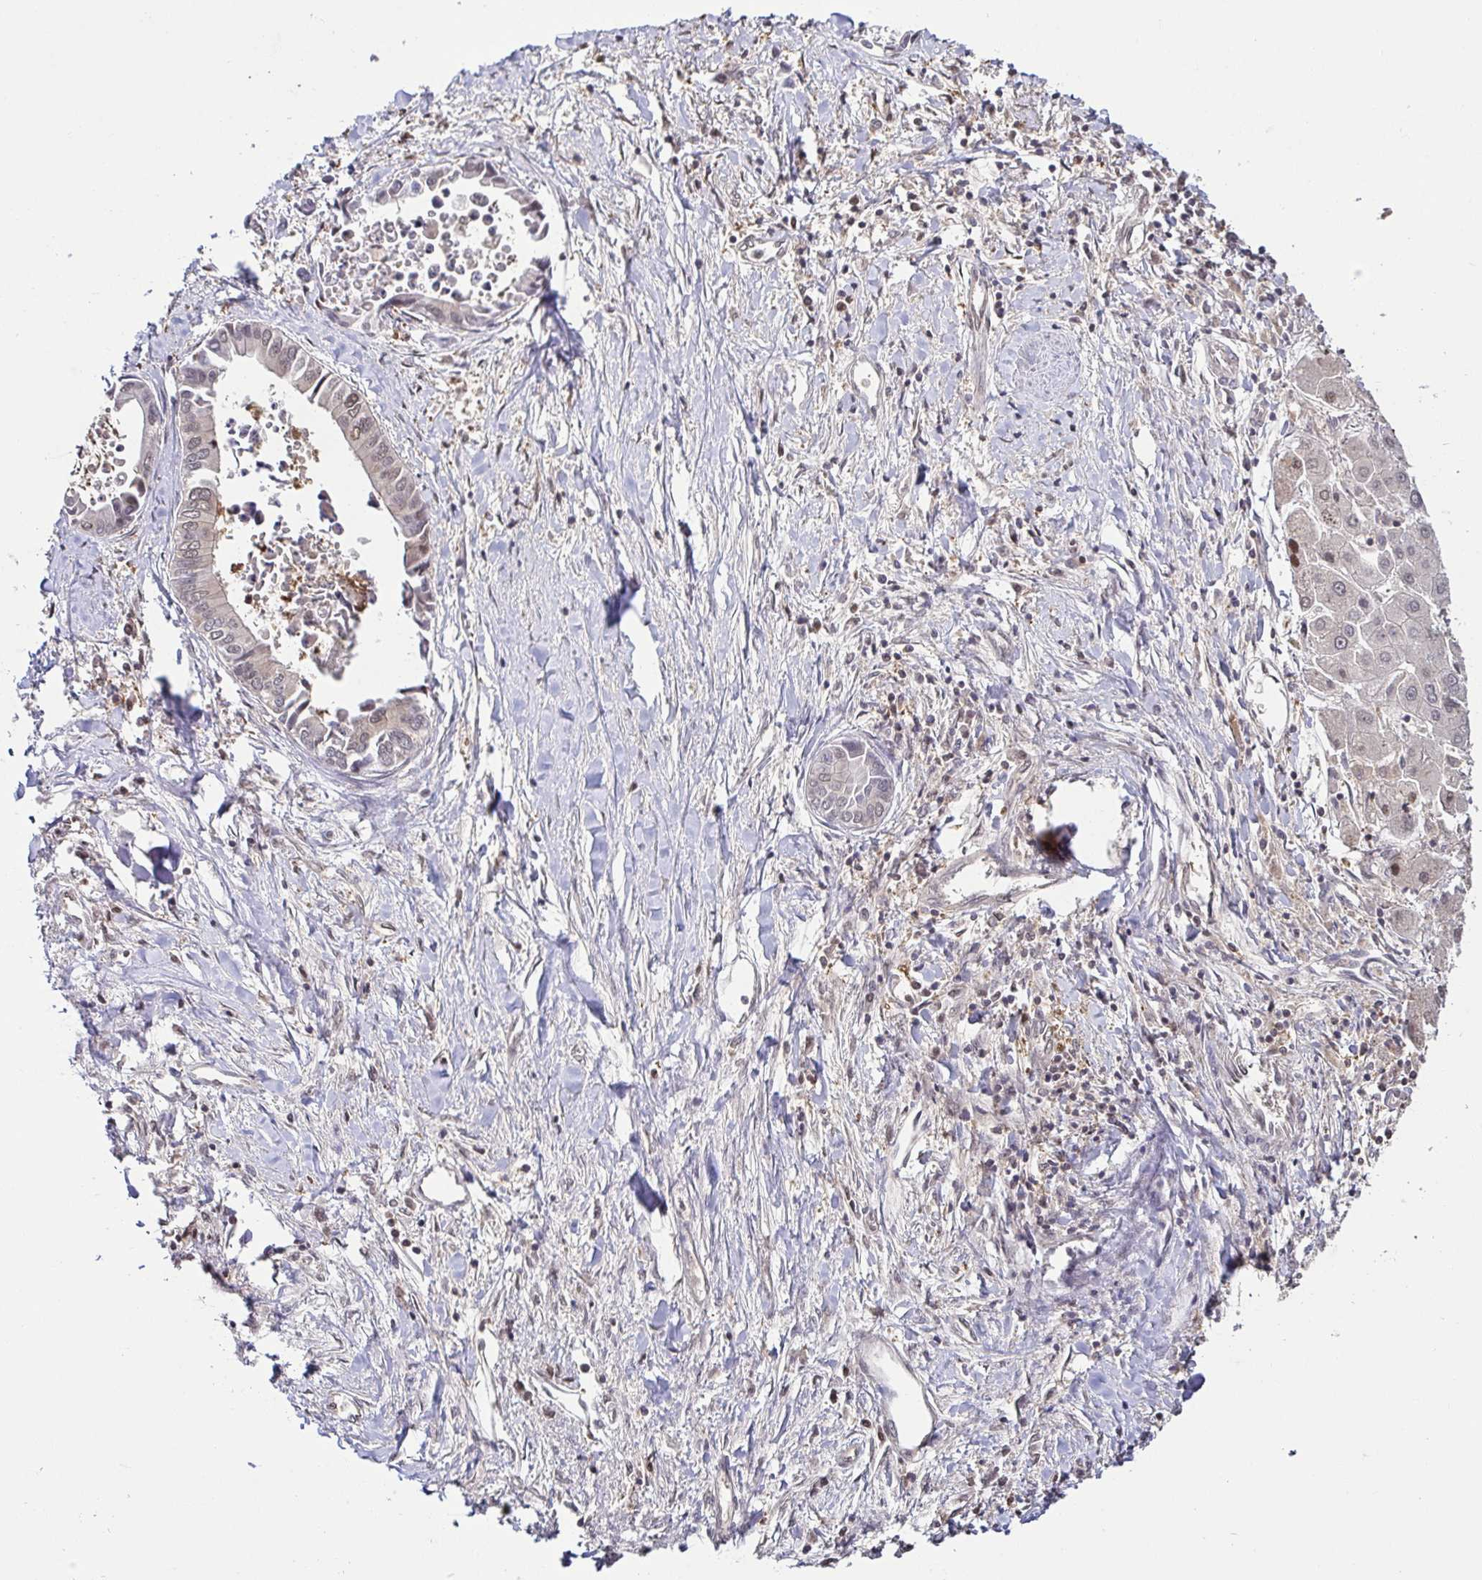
{"staining": {"intensity": "weak", "quantity": "25%-75%", "location": "cytoplasmic/membranous,nuclear"}, "tissue": "liver cancer", "cell_type": "Tumor cells", "image_type": "cancer", "snomed": [{"axis": "morphology", "description": "Cholangiocarcinoma"}, {"axis": "topography", "description": "Liver"}], "caption": "Weak cytoplasmic/membranous and nuclear protein staining is present in approximately 25%-75% of tumor cells in liver cancer (cholangiocarcinoma).", "gene": "PSMB9", "patient": {"sex": "male", "age": 66}}